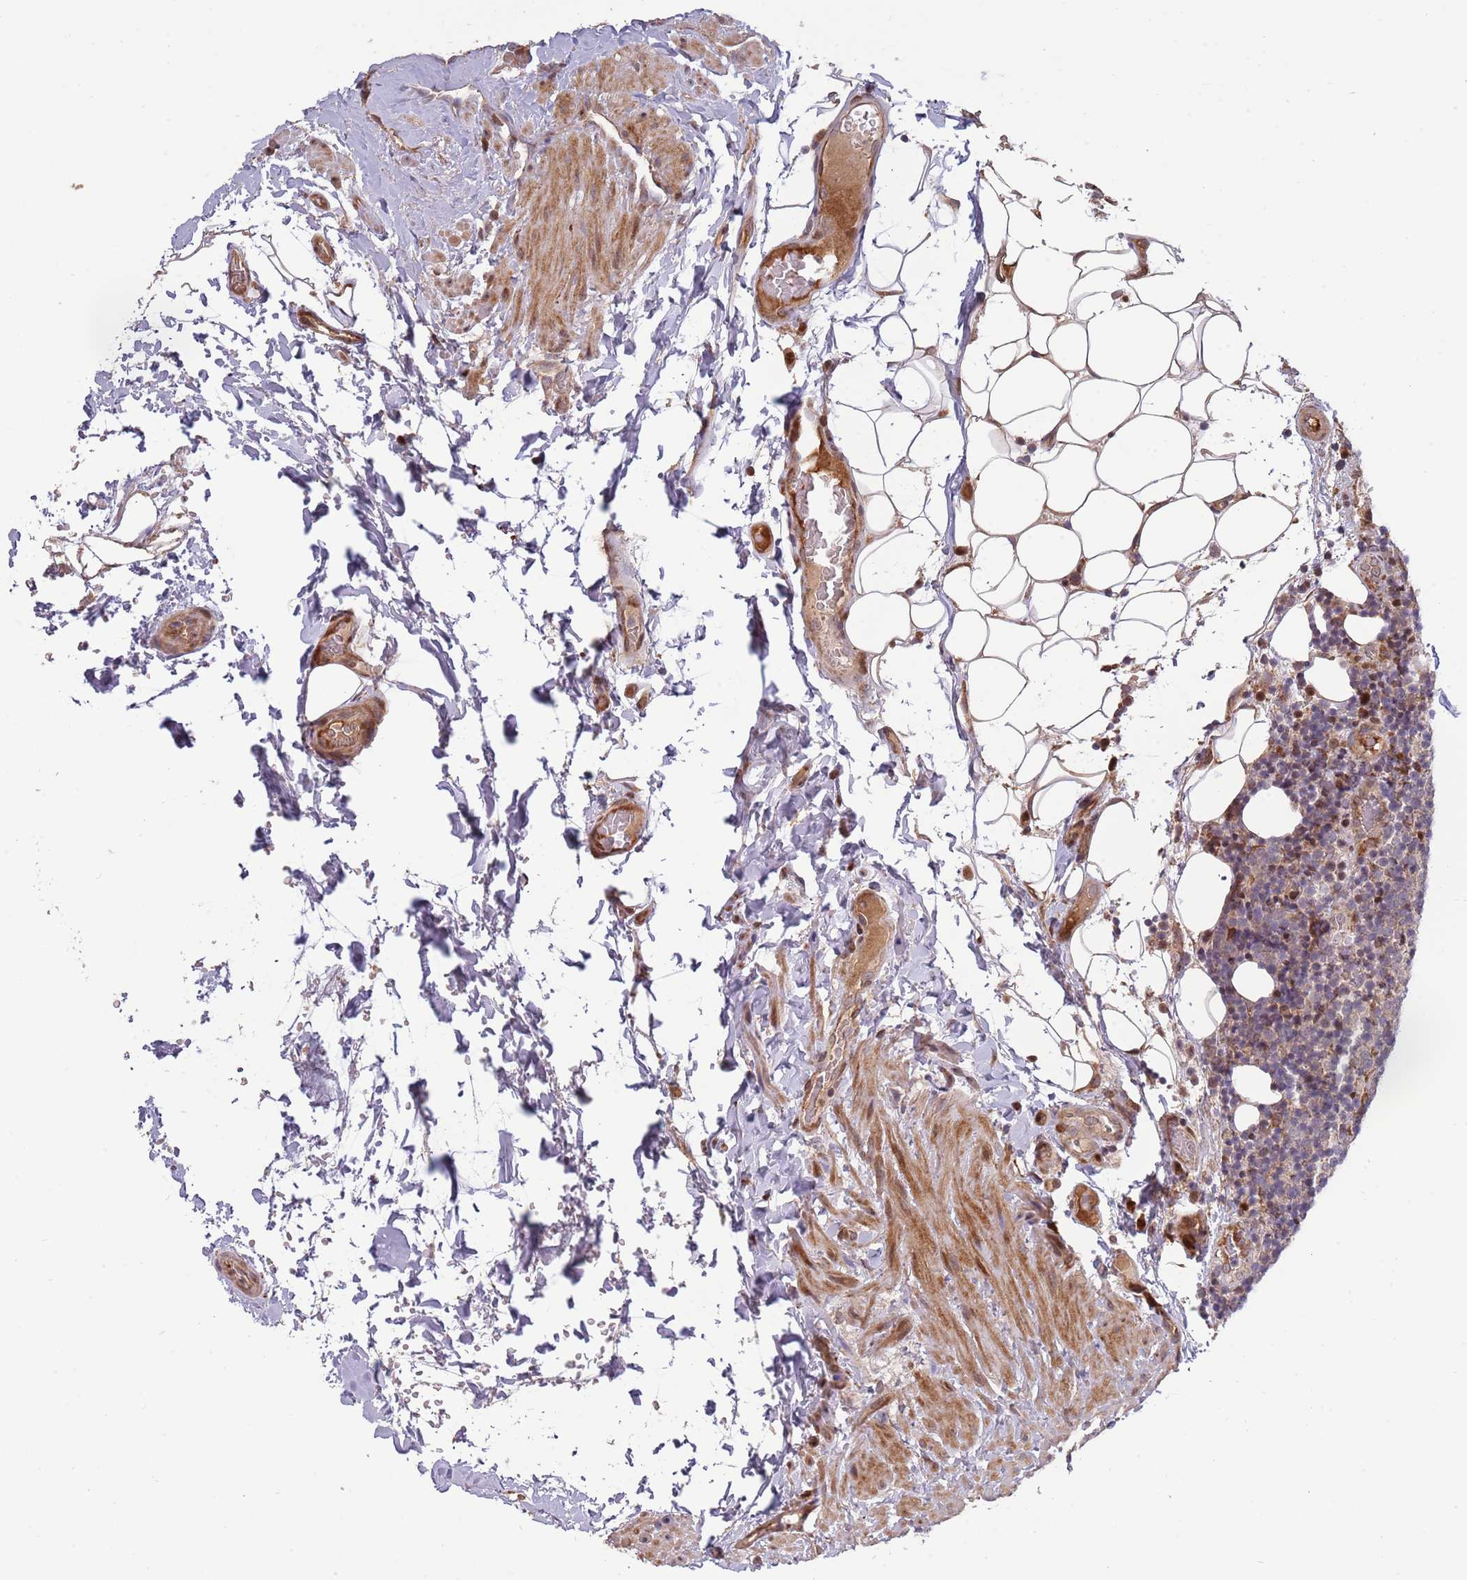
{"staining": {"intensity": "moderate", "quantity": "<25%", "location": "nuclear"}, "tissue": "lymph node", "cell_type": "Non-germinal center cells", "image_type": "normal", "snomed": [{"axis": "morphology", "description": "Normal tissue, NOS"}, {"axis": "topography", "description": "Lymph node"}], "caption": "This micrograph shows immunohistochemistry (IHC) staining of benign human lymph node, with low moderate nuclear positivity in about <25% of non-germinal center cells.", "gene": "SYNDIG1L", "patient": {"sex": "female", "age": 31}}